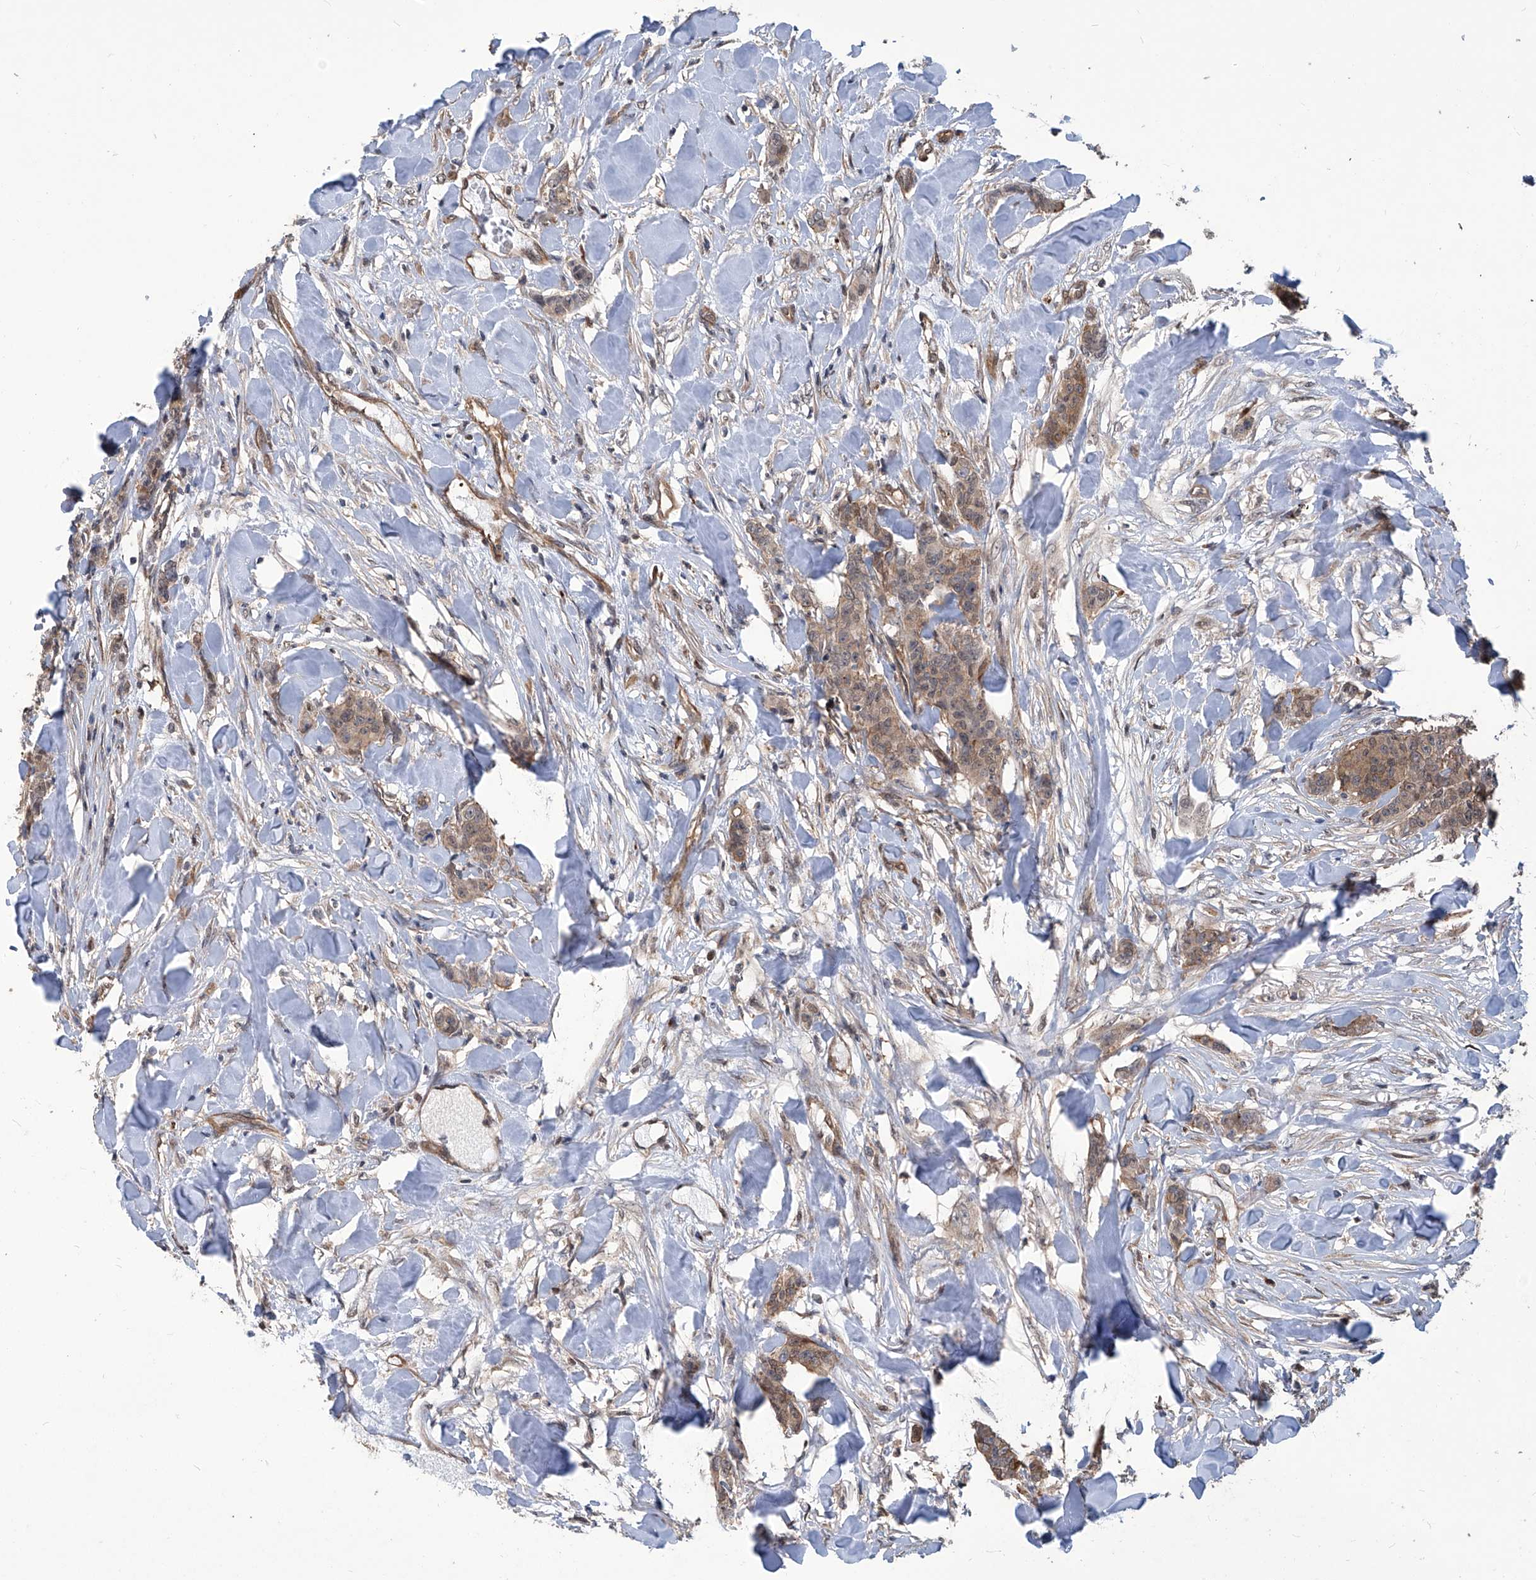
{"staining": {"intensity": "weak", "quantity": ">75%", "location": "cytoplasmic/membranous"}, "tissue": "breast cancer", "cell_type": "Tumor cells", "image_type": "cancer", "snomed": [{"axis": "morphology", "description": "Duct carcinoma"}, {"axis": "topography", "description": "Breast"}], "caption": "High-power microscopy captured an immunohistochemistry histopathology image of intraductal carcinoma (breast), revealing weak cytoplasmic/membranous staining in approximately >75% of tumor cells. (DAB (3,3'-diaminobenzidine) IHC, brown staining for protein, blue staining for nuclei).", "gene": "PSMB1", "patient": {"sex": "female", "age": 40}}